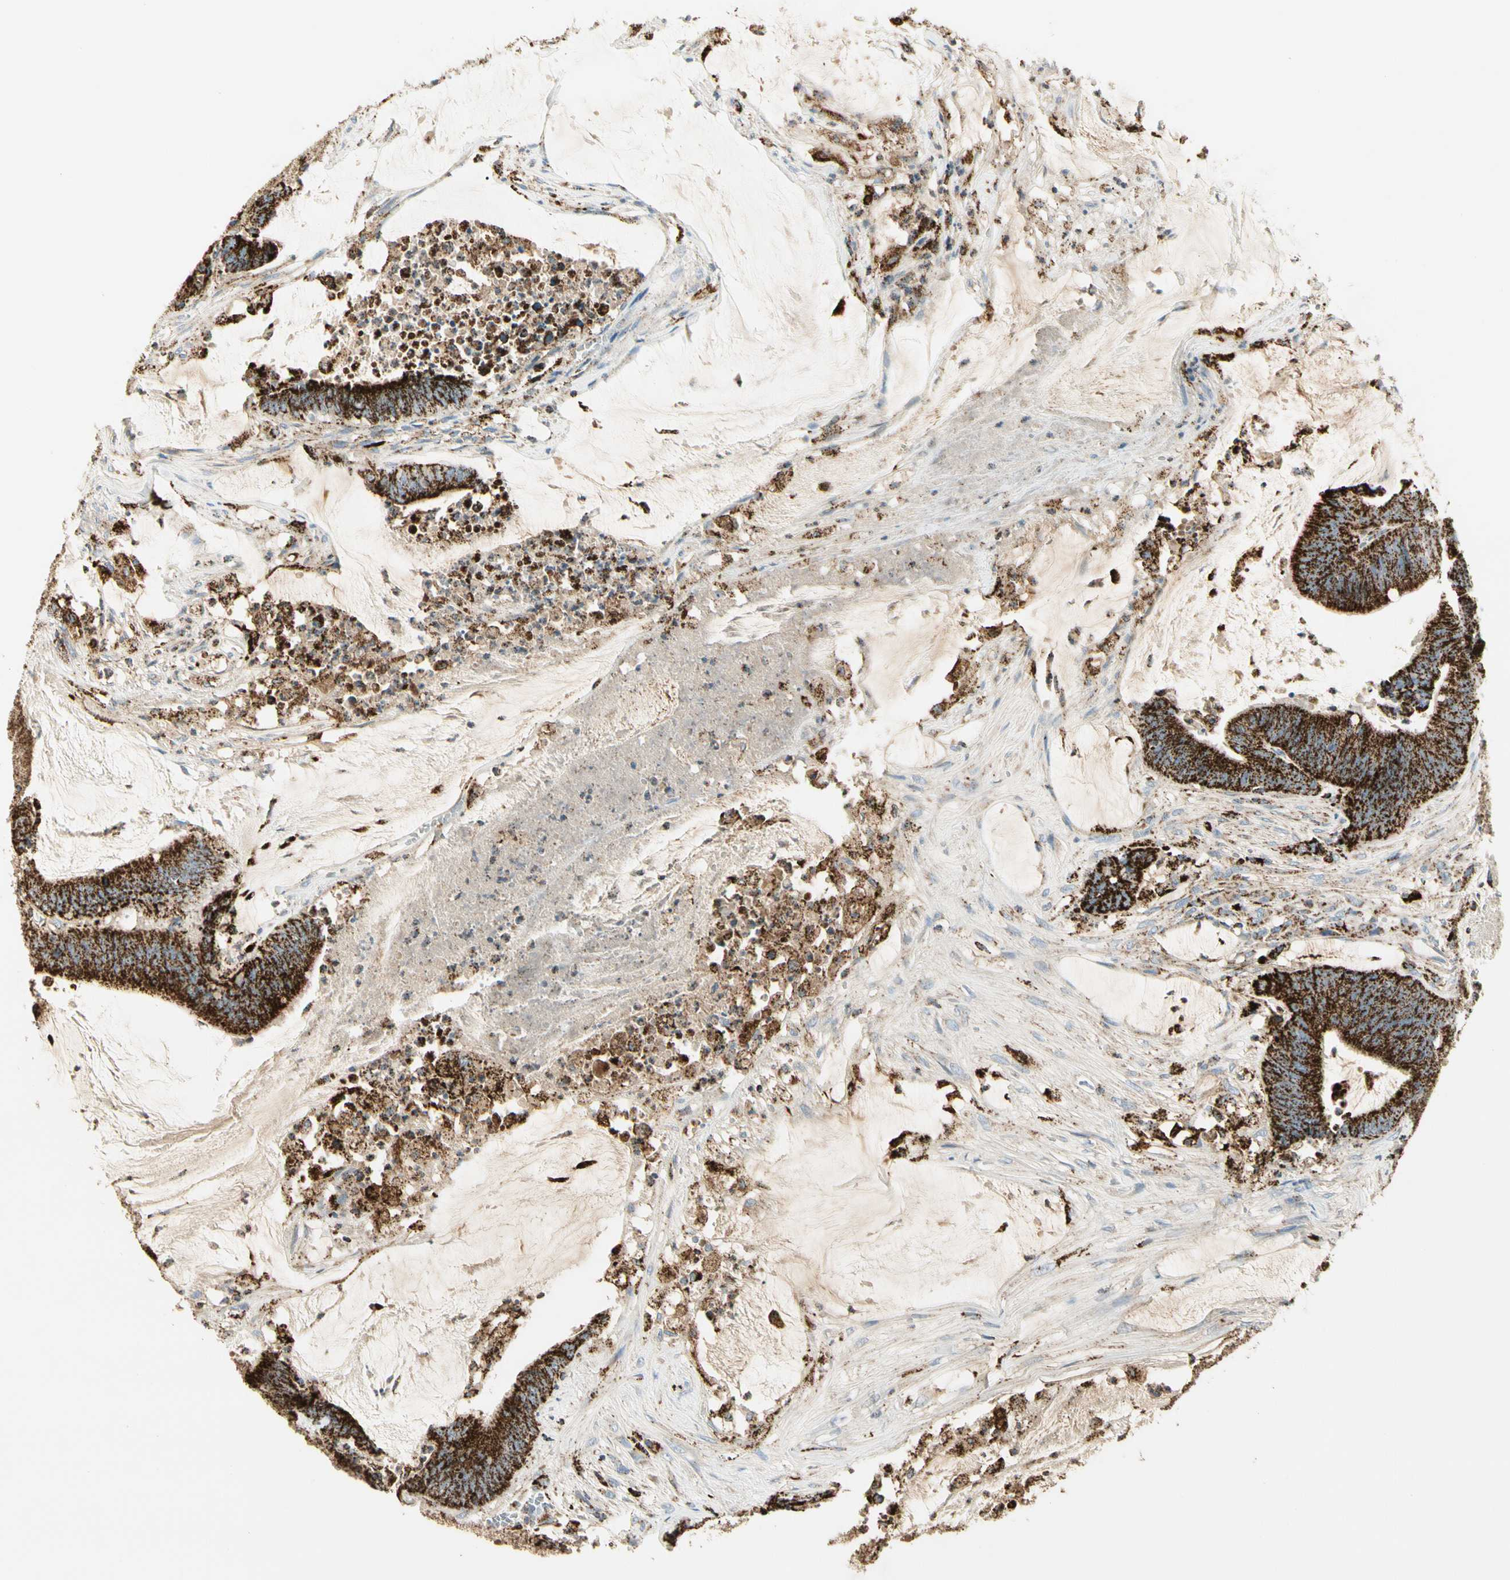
{"staining": {"intensity": "strong", "quantity": ">75%", "location": "cytoplasmic/membranous"}, "tissue": "colorectal cancer", "cell_type": "Tumor cells", "image_type": "cancer", "snomed": [{"axis": "morphology", "description": "Adenocarcinoma, NOS"}, {"axis": "topography", "description": "Rectum"}], "caption": "DAB (3,3'-diaminobenzidine) immunohistochemical staining of colorectal cancer reveals strong cytoplasmic/membranous protein staining in about >75% of tumor cells.", "gene": "ME2", "patient": {"sex": "female", "age": 66}}